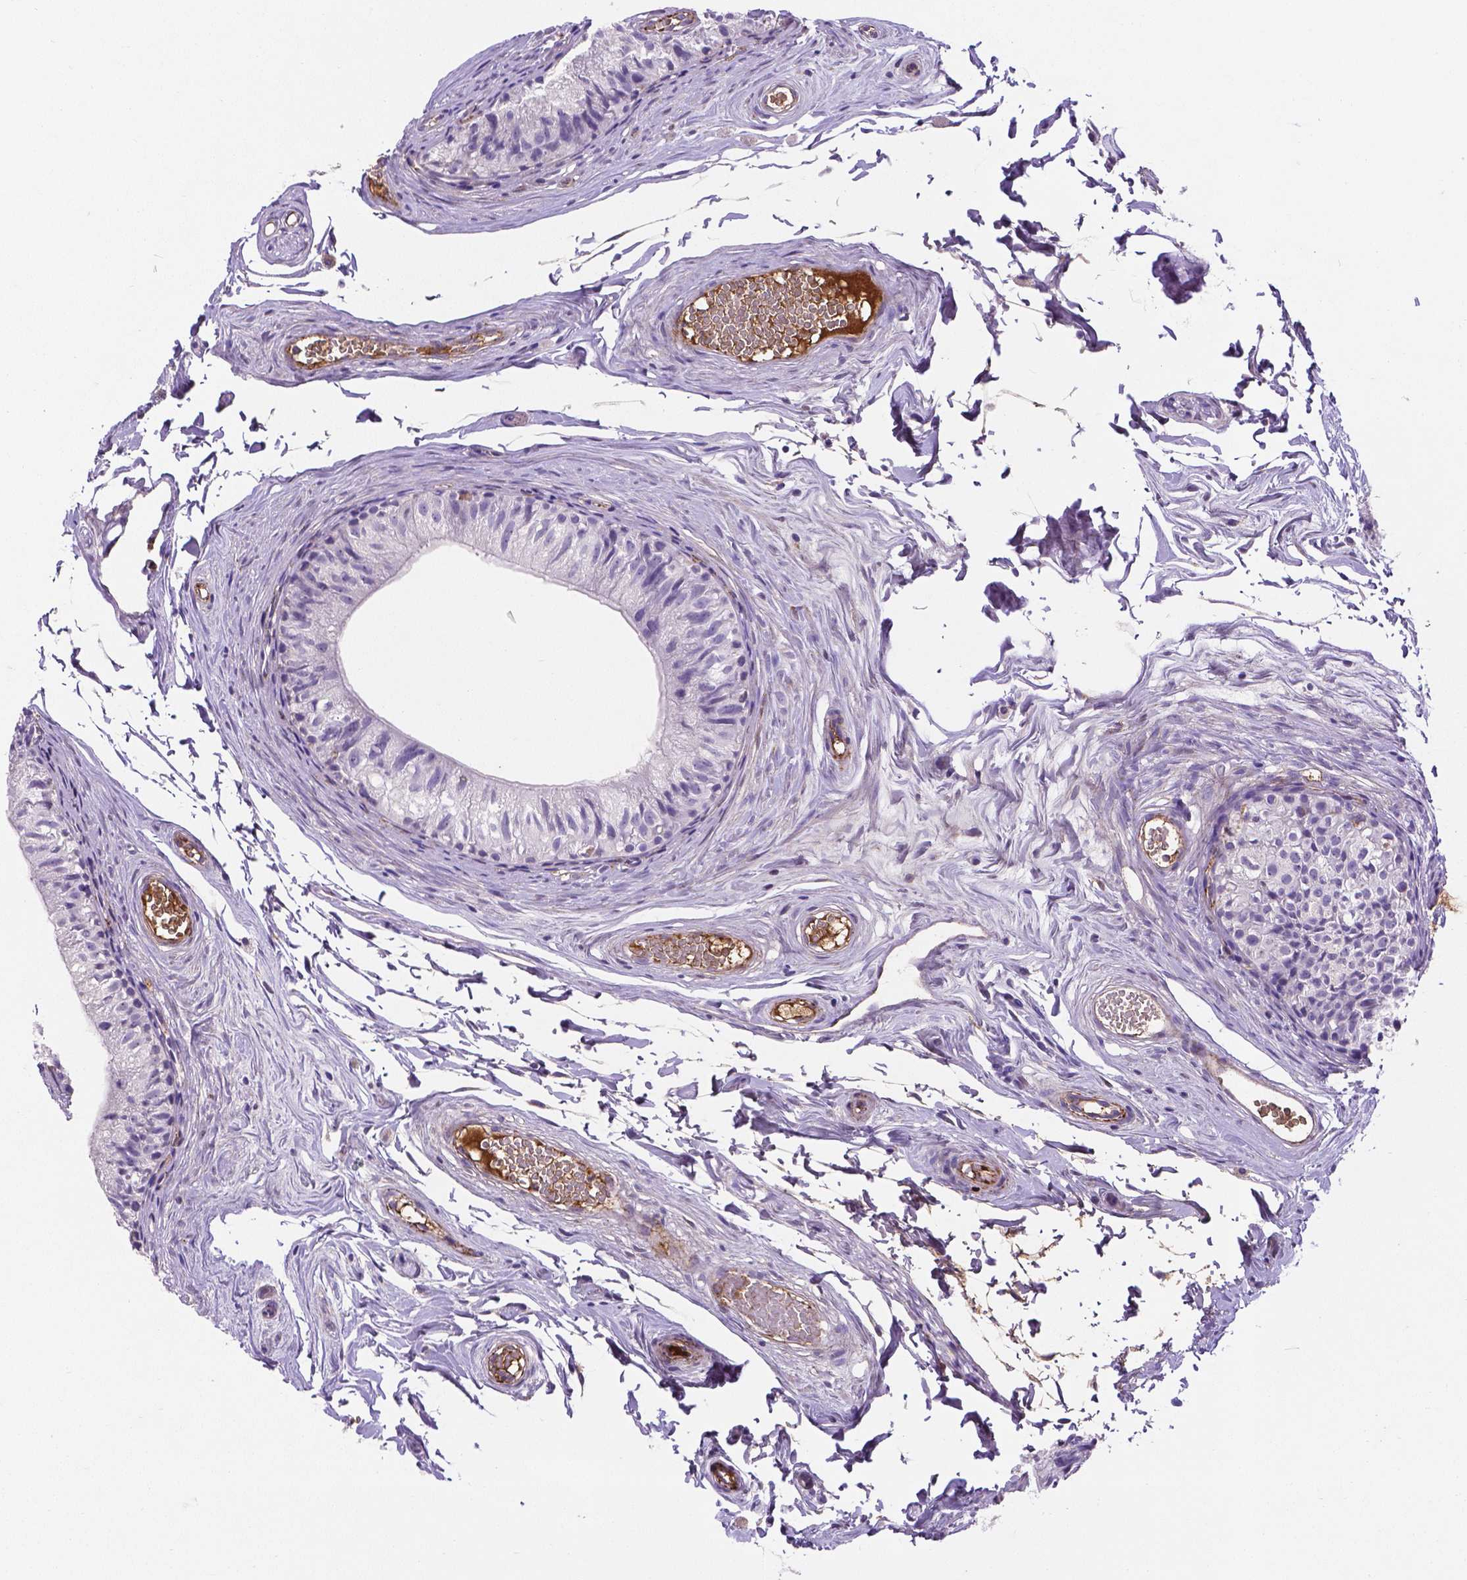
{"staining": {"intensity": "negative", "quantity": "none", "location": "none"}, "tissue": "epididymis", "cell_type": "Glandular cells", "image_type": "normal", "snomed": [{"axis": "morphology", "description": "Normal tissue, NOS"}, {"axis": "topography", "description": "Epididymis"}], "caption": "Image shows no significant protein expression in glandular cells of unremarkable epididymis. (Brightfield microscopy of DAB (3,3'-diaminobenzidine) immunohistochemistry at high magnification).", "gene": "APOE", "patient": {"sex": "male", "age": 45}}